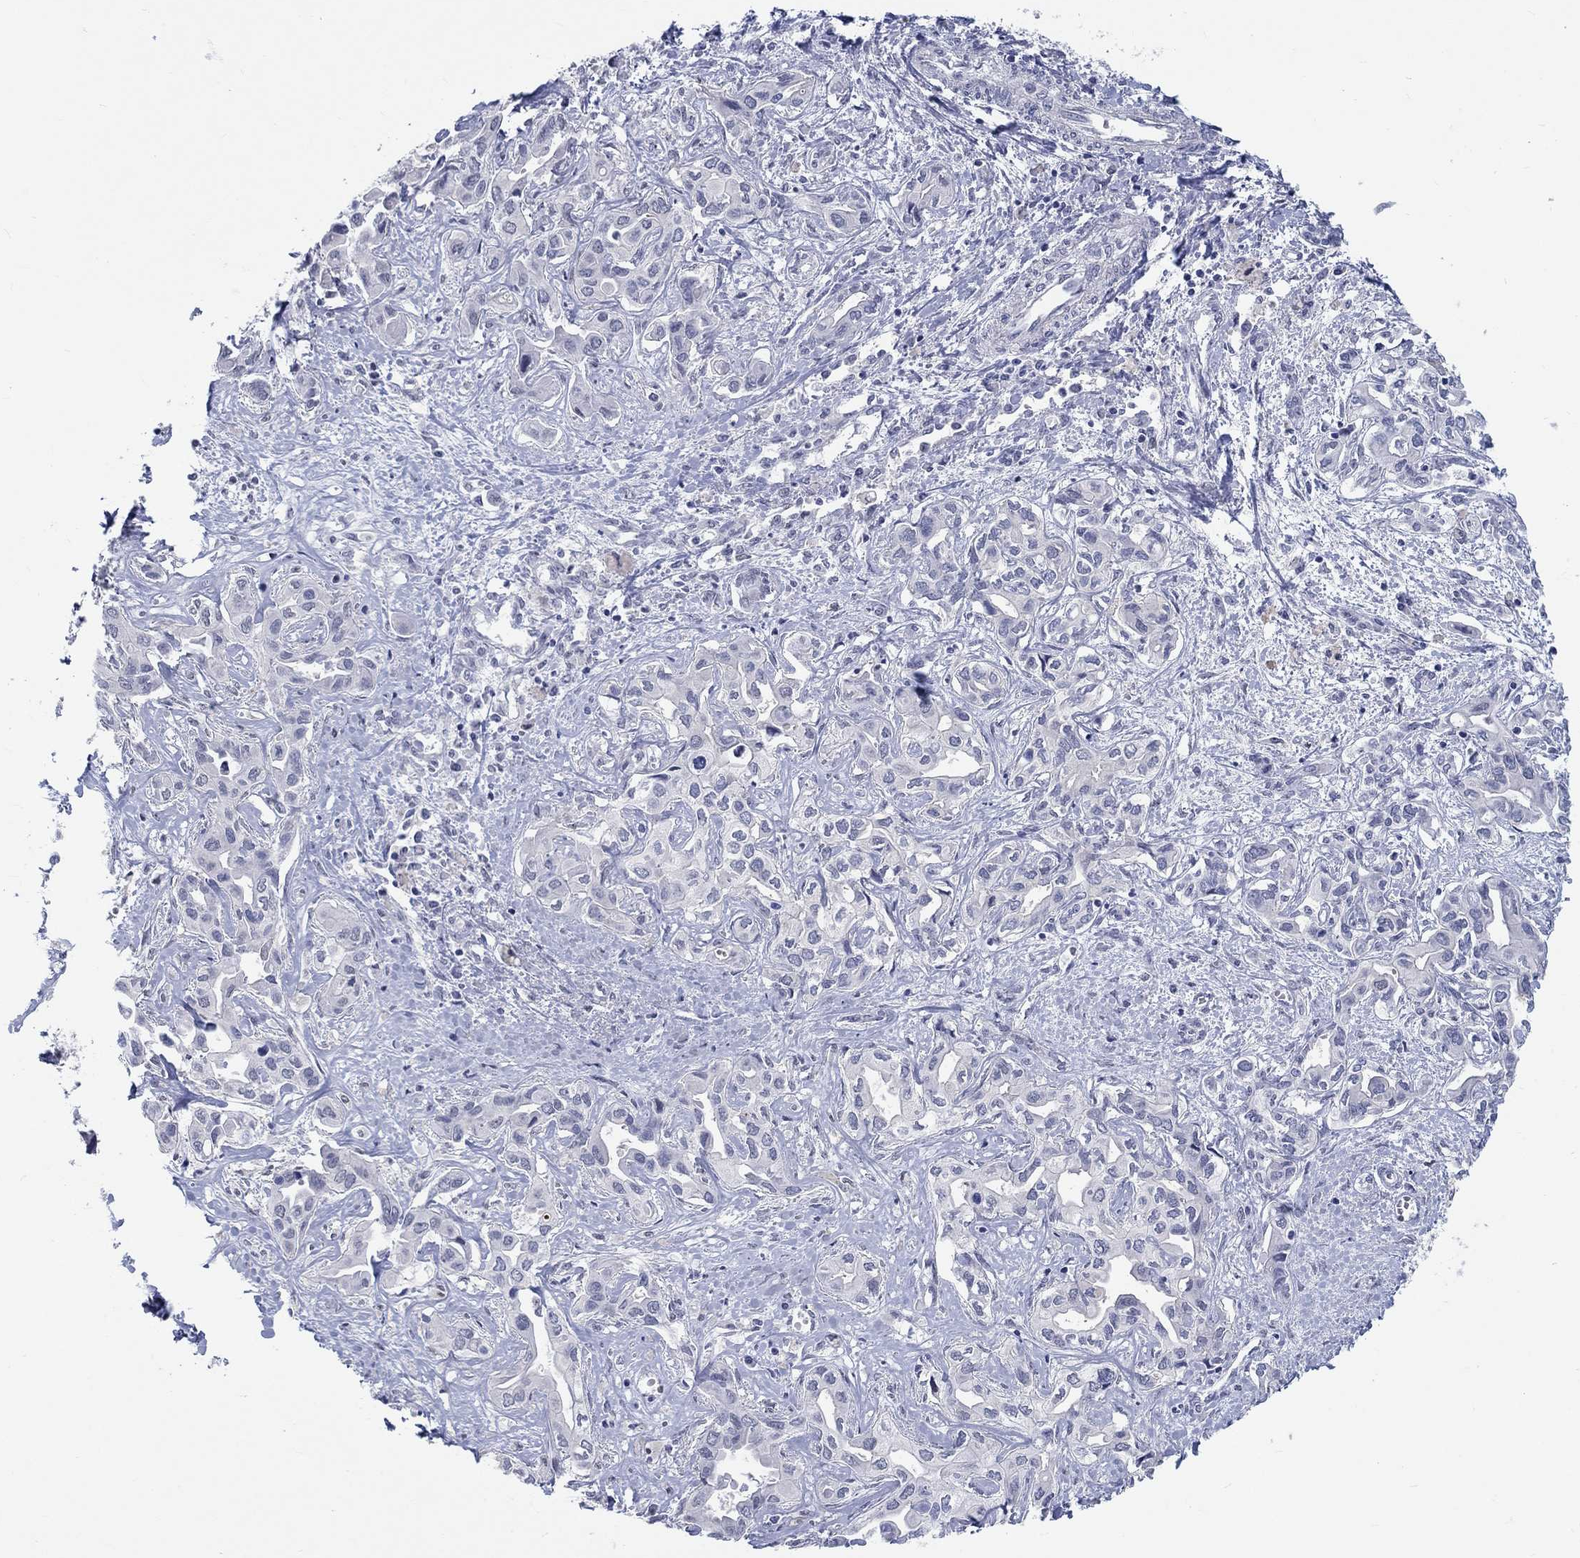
{"staining": {"intensity": "negative", "quantity": "none", "location": "none"}, "tissue": "liver cancer", "cell_type": "Tumor cells", "image_type": "cancer", "snomed": [{"axis": "morphology", "description": "Cholangiocarcinoma"}, {"axis": "topography", "description": "Liver"}], "caption": "Protein analysis of liver cancer shows no significant staining in tumor cells. (DAB IHC visualized using brightfield microscopy, high magnification).", "gene": "EGFLAM", "patient": {"sex": "female", "age": 64}}